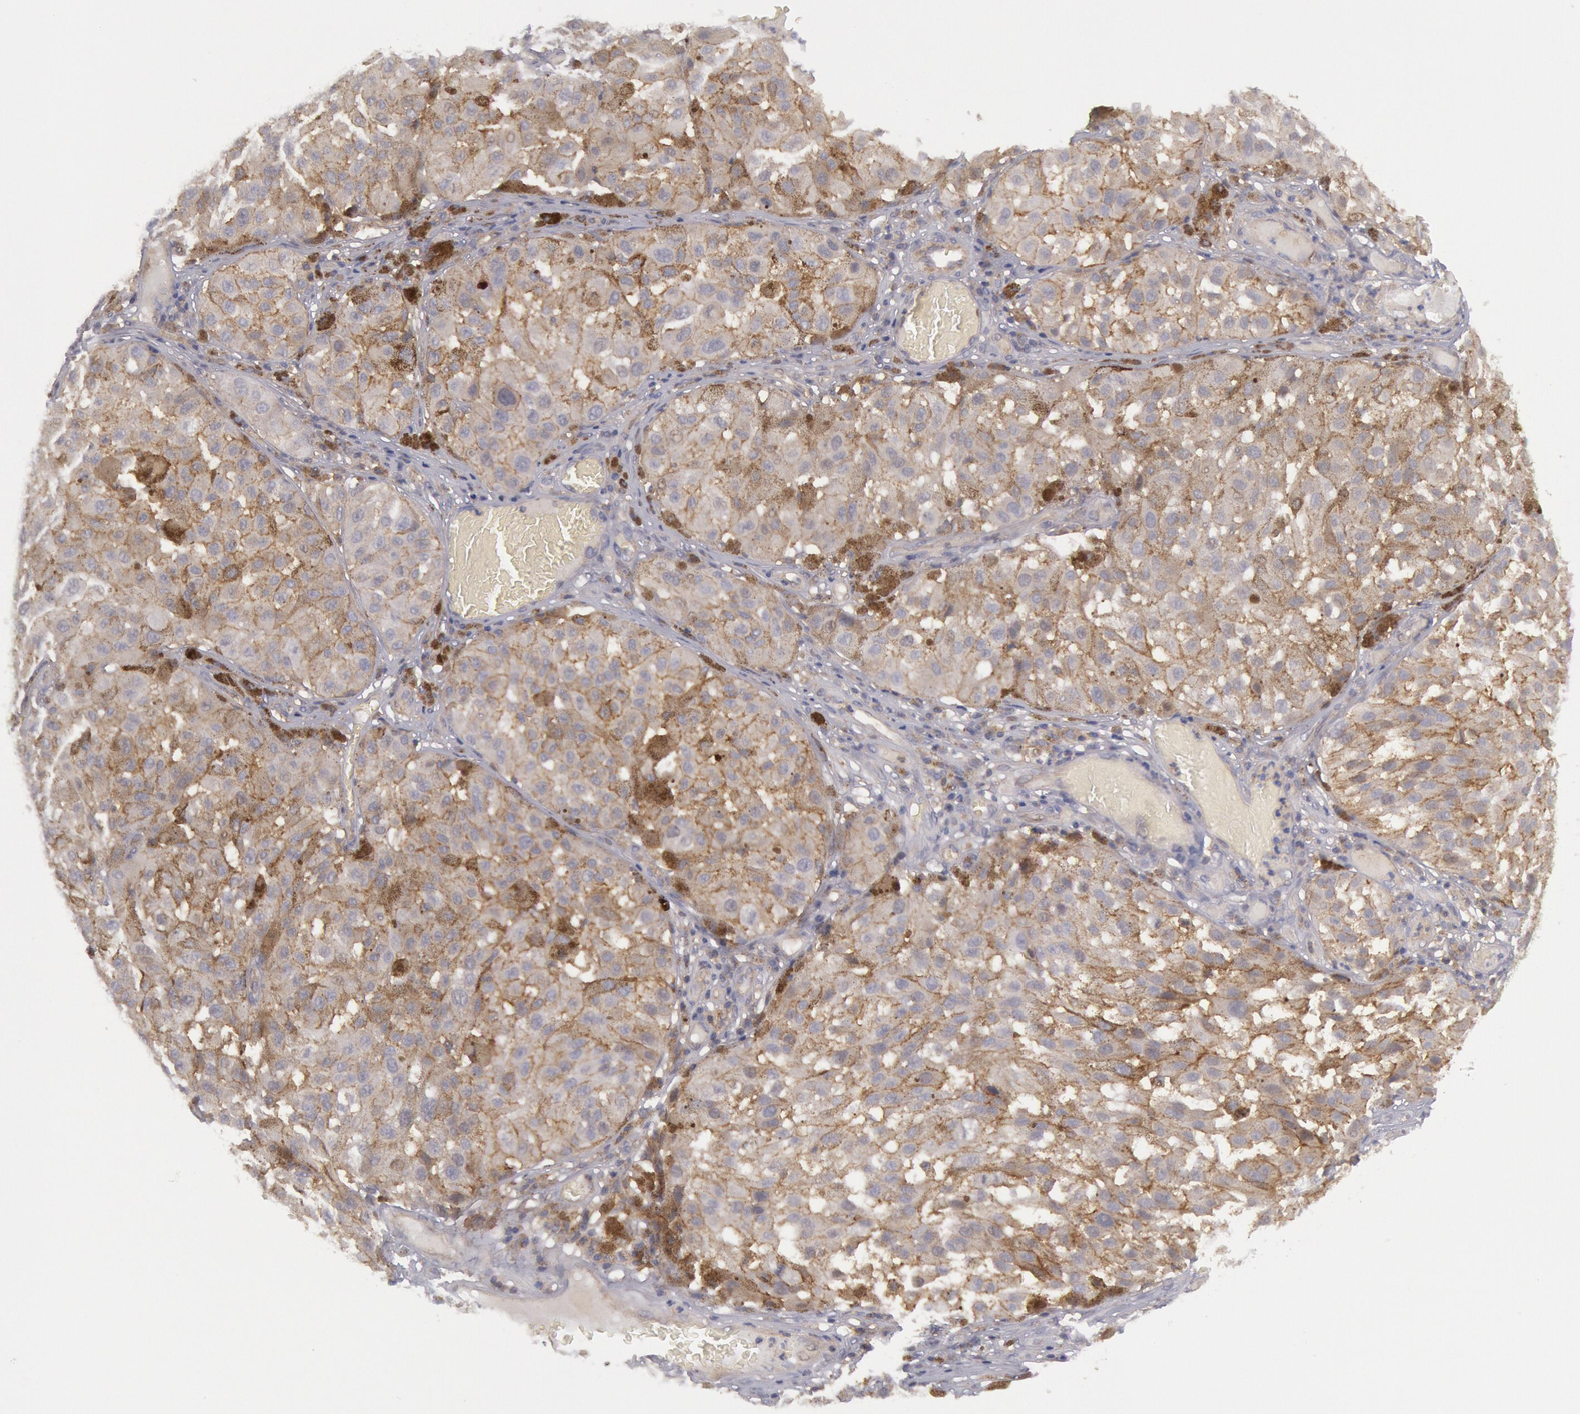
{"staining": {"intensity": "moderate", "quantity": ">75%", "location": "cytoplasmic/membranous"}, "tissue": "melanoma", "cell_type": "Tumor cells", "image_type": "cancer", "snomed": [{"axis": "morphology", "description": "Malignant melanoma, NOS"}, {"axis": "topography", "description": "Skin"}], "caption": "The immunohistochemical stain labels moderate cytoplasmic/membranous staining in tumor cells of melanoma tissue. (Brightfield microscopy of DAB IHC at high magnification).", "gene": "STX4", "patient": {"sex": "female", "age": 64}}